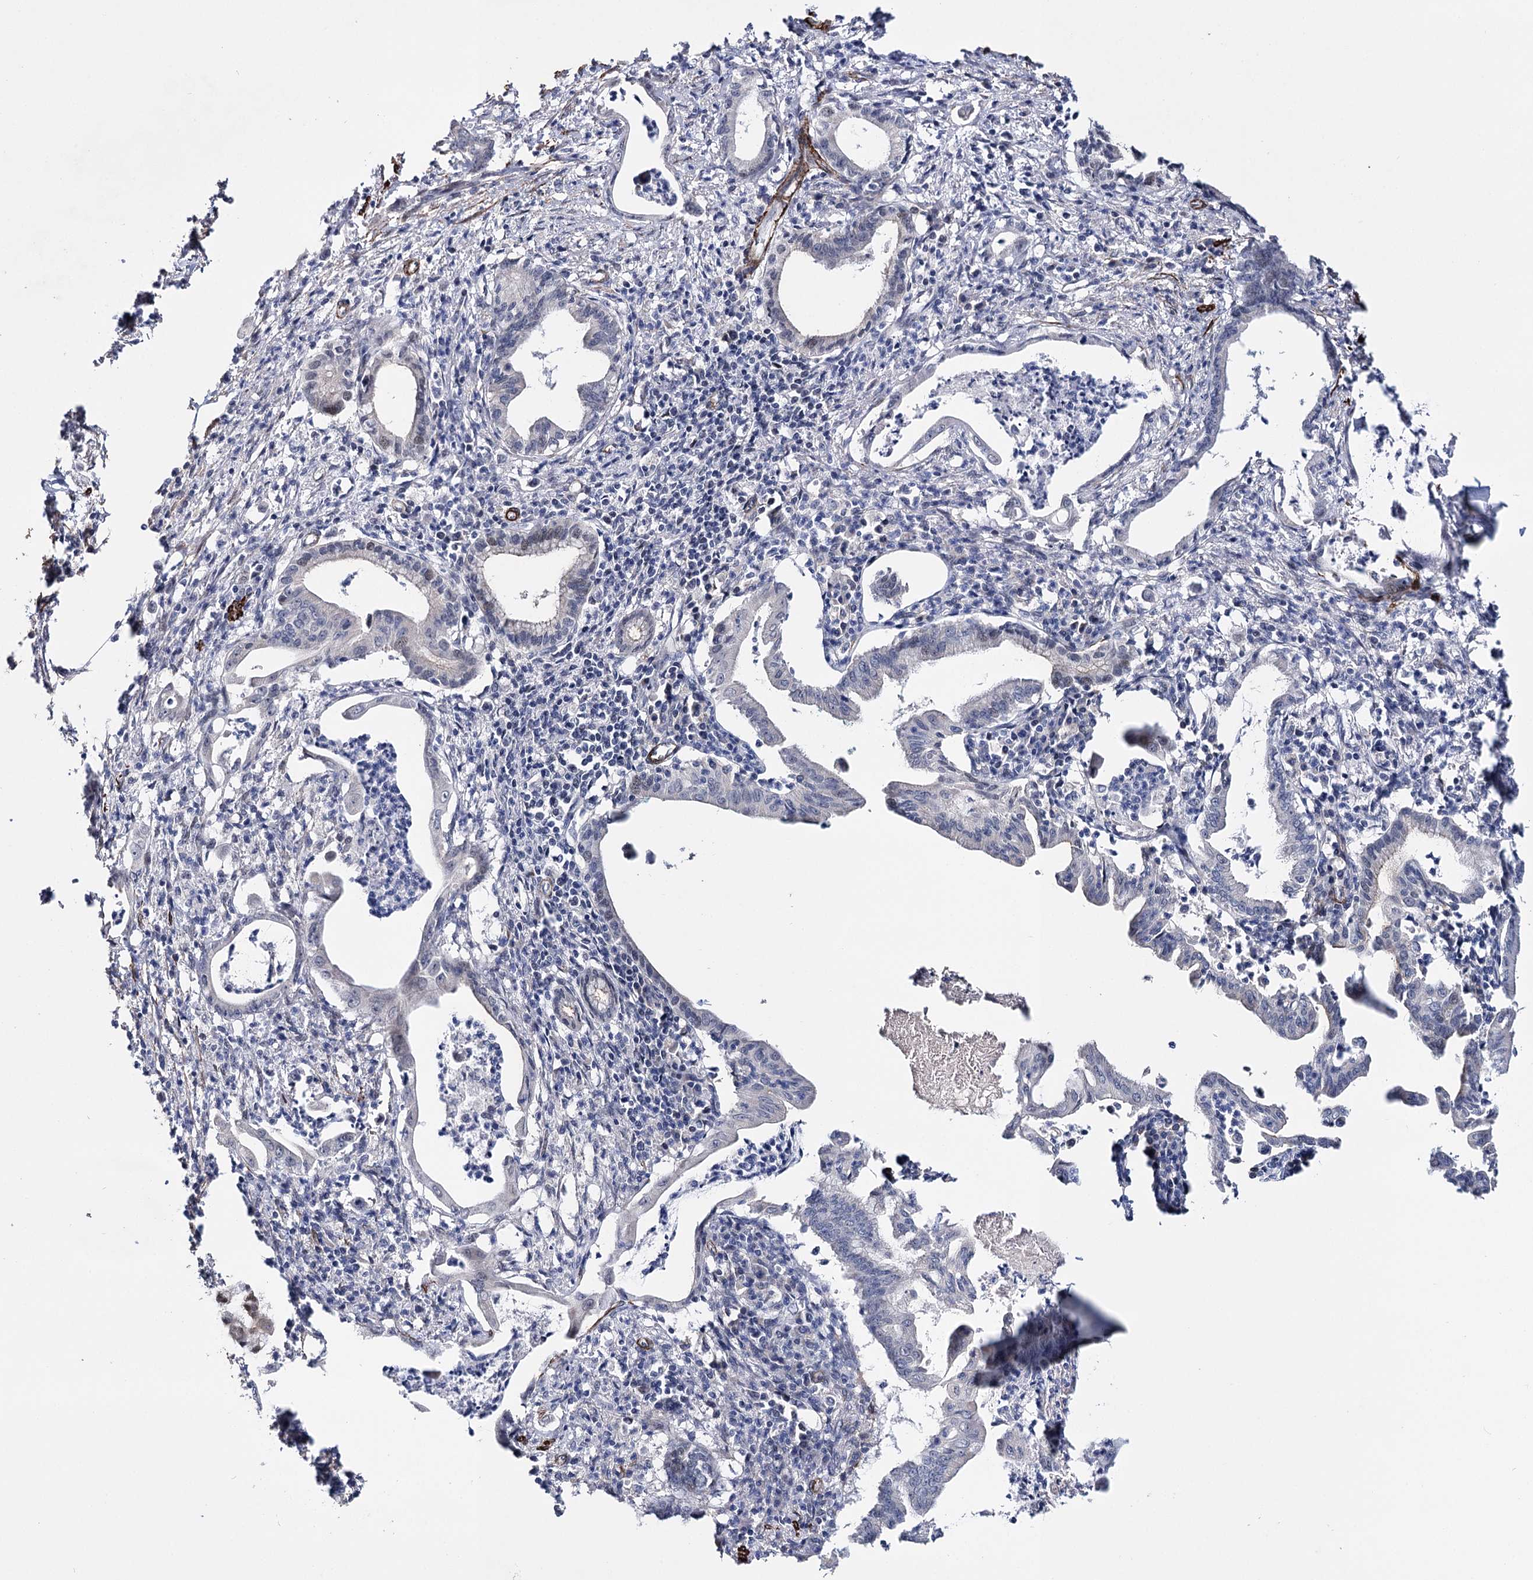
{"staining": {"intensity": "negative", "quantity": "none", "location": "none"}, "tissue": "pancreatic cancer", "cell_type": "Tumor cells", "image_type": "cancer", "snomed": [{"axis": "morphology", "description": "Adenocarcinoma, NOS"}, {"axis": "topography", "description": "Pancreas"}], "caption": "Image shows no protein staining in tumor cells of pancreatic cancer (adenocarcinoma) tissue.", "gene": "CFAP46", "patient": {"sex": "female", "age": 55}}